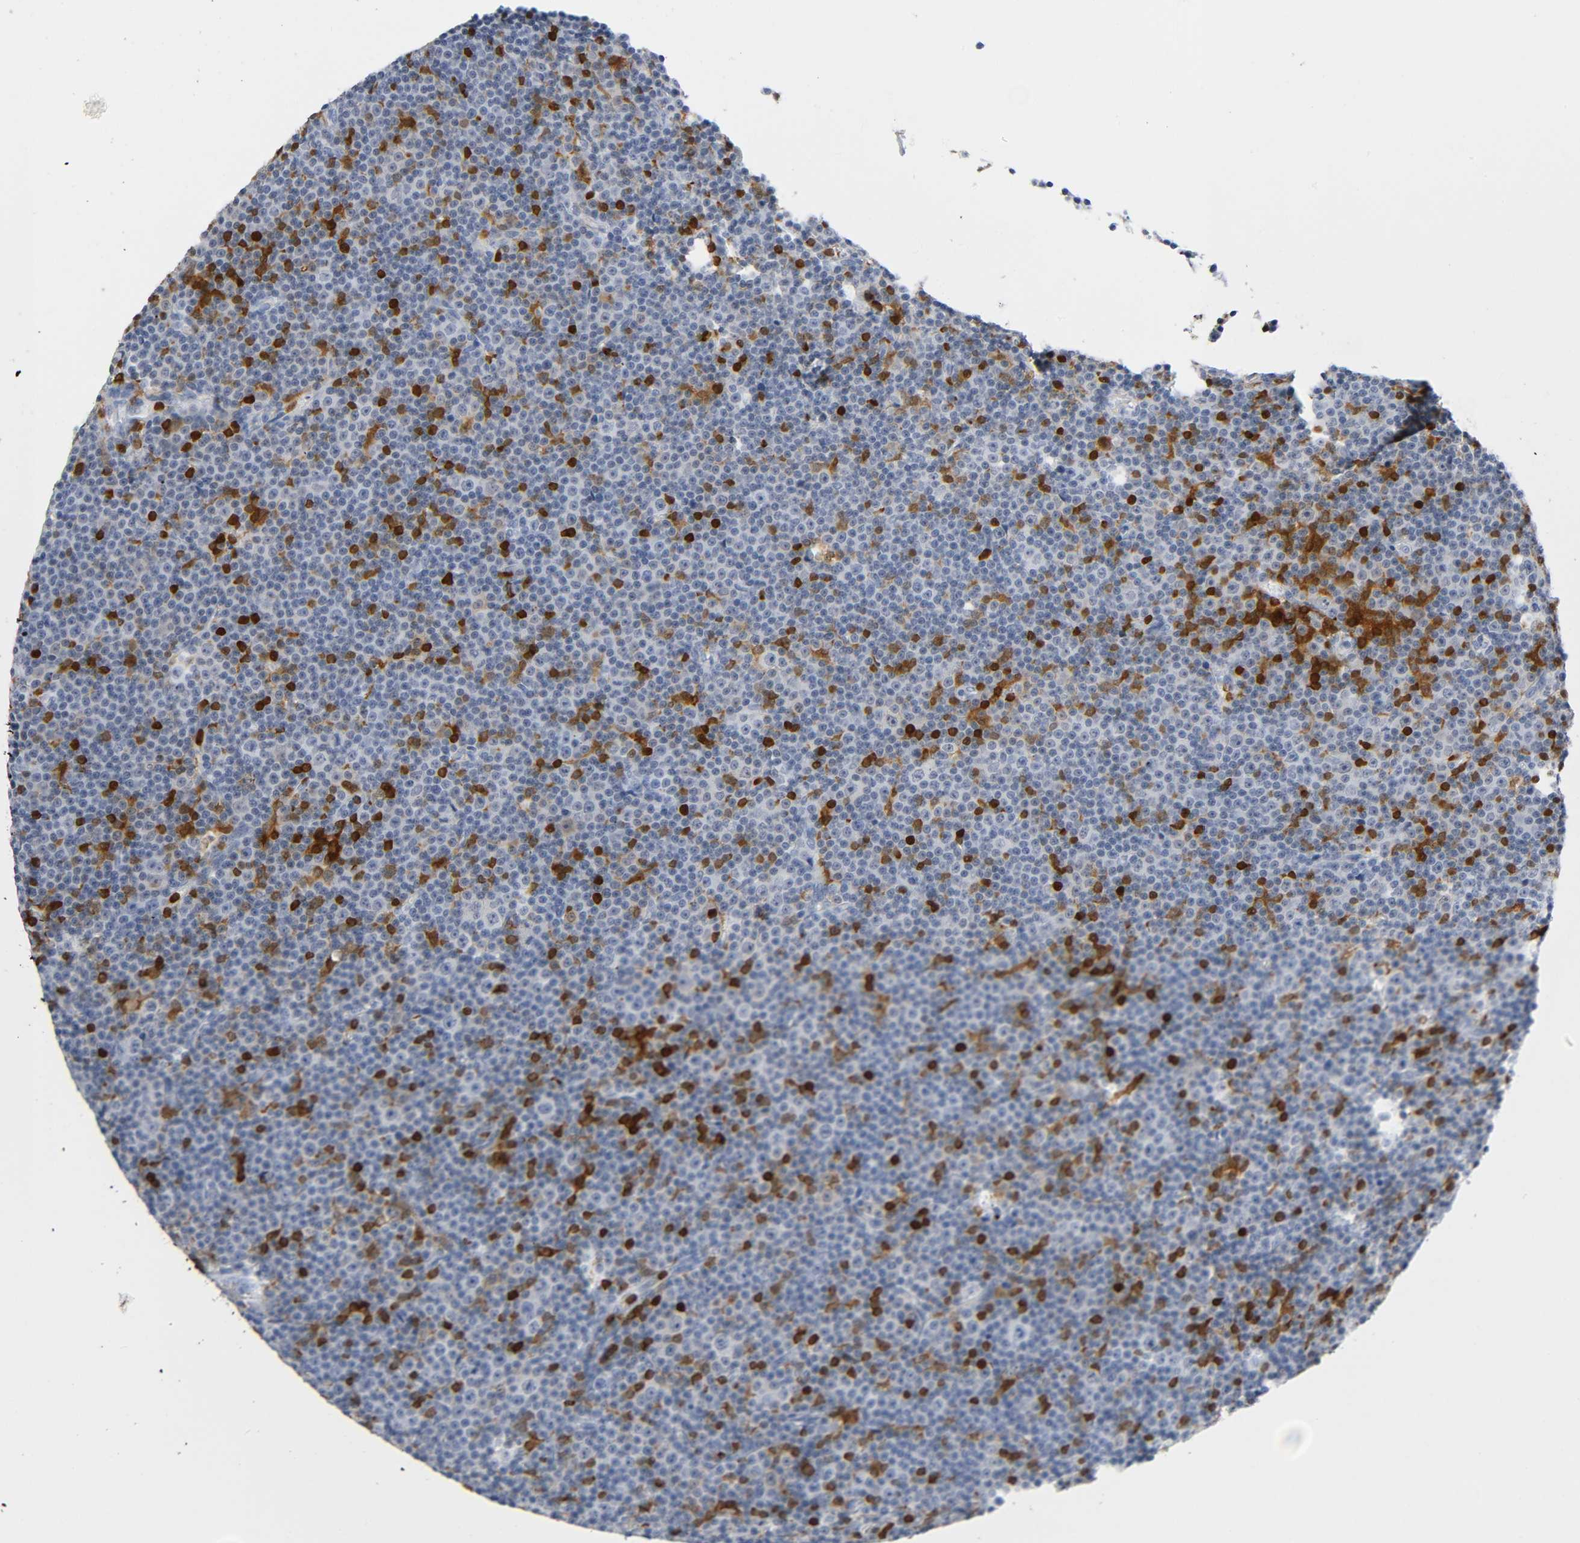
{"staining": {"intensity": "negative", "quantity": "none", "location": "none"}, "tissue": "lymphoma", "cell_type": "Tumor cells", "image_type": "cancer", "snomed": [{"axis": "morphology", "description": "Malignant lymphoma, non-Hodgkin's type, Low grade"}, {"axis": "topography", "description": "Lymph node"}], "caption": "Immunohistochemistry photomicrograph of human malignant lymphoma, non-Hodgkin's type (low-grade) stained for a protein (brown), which reveals no positivity in tumor cells.", "gene": "DOK2", "patient": {"sex": "female", "age": 67}}